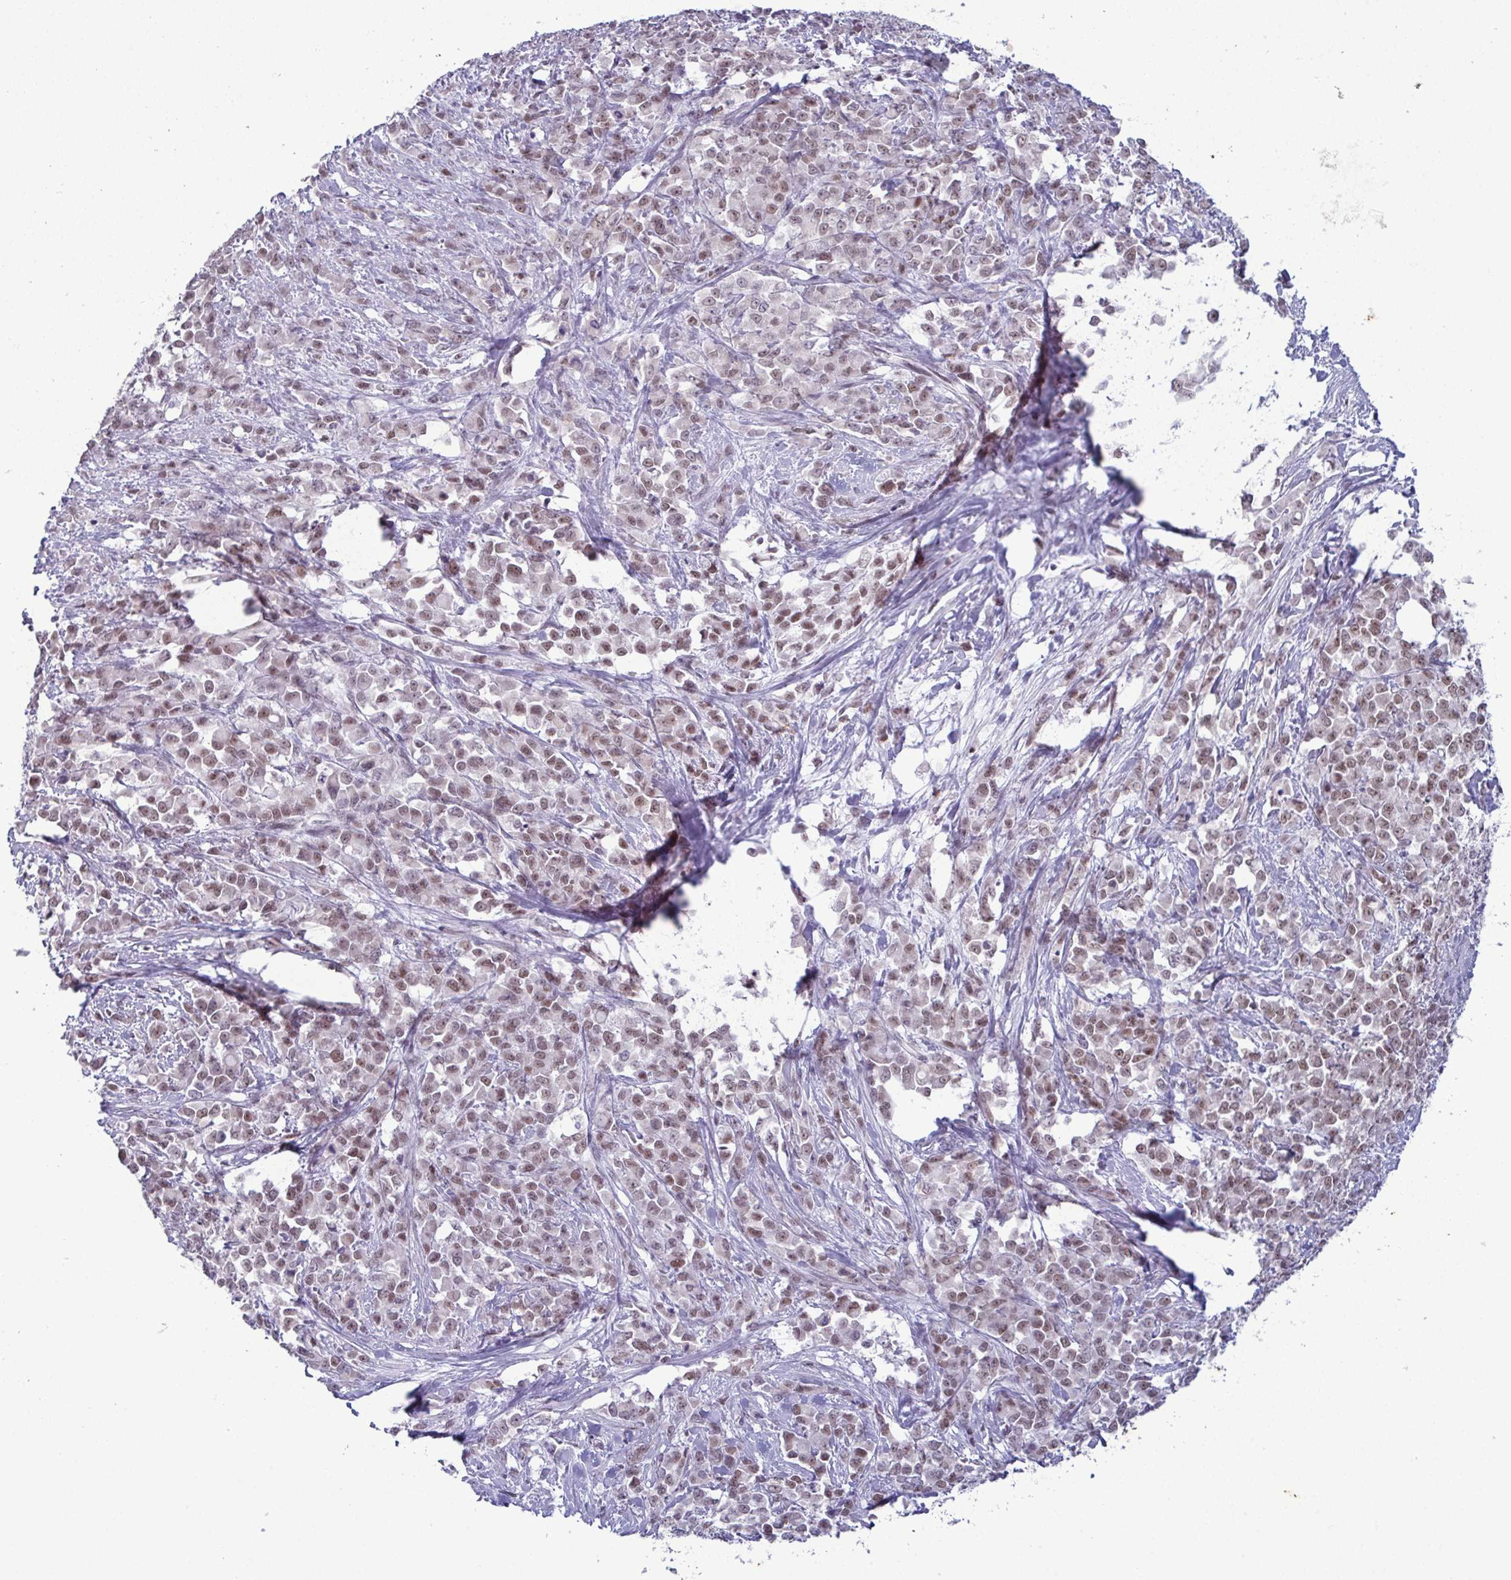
{"staining": {"intensity": "moderate", "quantity": ">75%", "location": "nuclear"}, "tissue": "stomach cancer", "cell_type": "Tumor cells", "image_type": "cancer", "snomed": [{"axis": "morphology", "description": "Adenocarcinoma, NOS"}, {"axis": "topography", "description": "Stomach"}], "caption": "IHC (DAB (3,3'-diaminobenzidine)) staining of stomach cancer displays moderate nuclear protein positivity in about >75% of tumor cells.", "gene": "RBM7", "patient": {"sex": "female", "age": 76}}